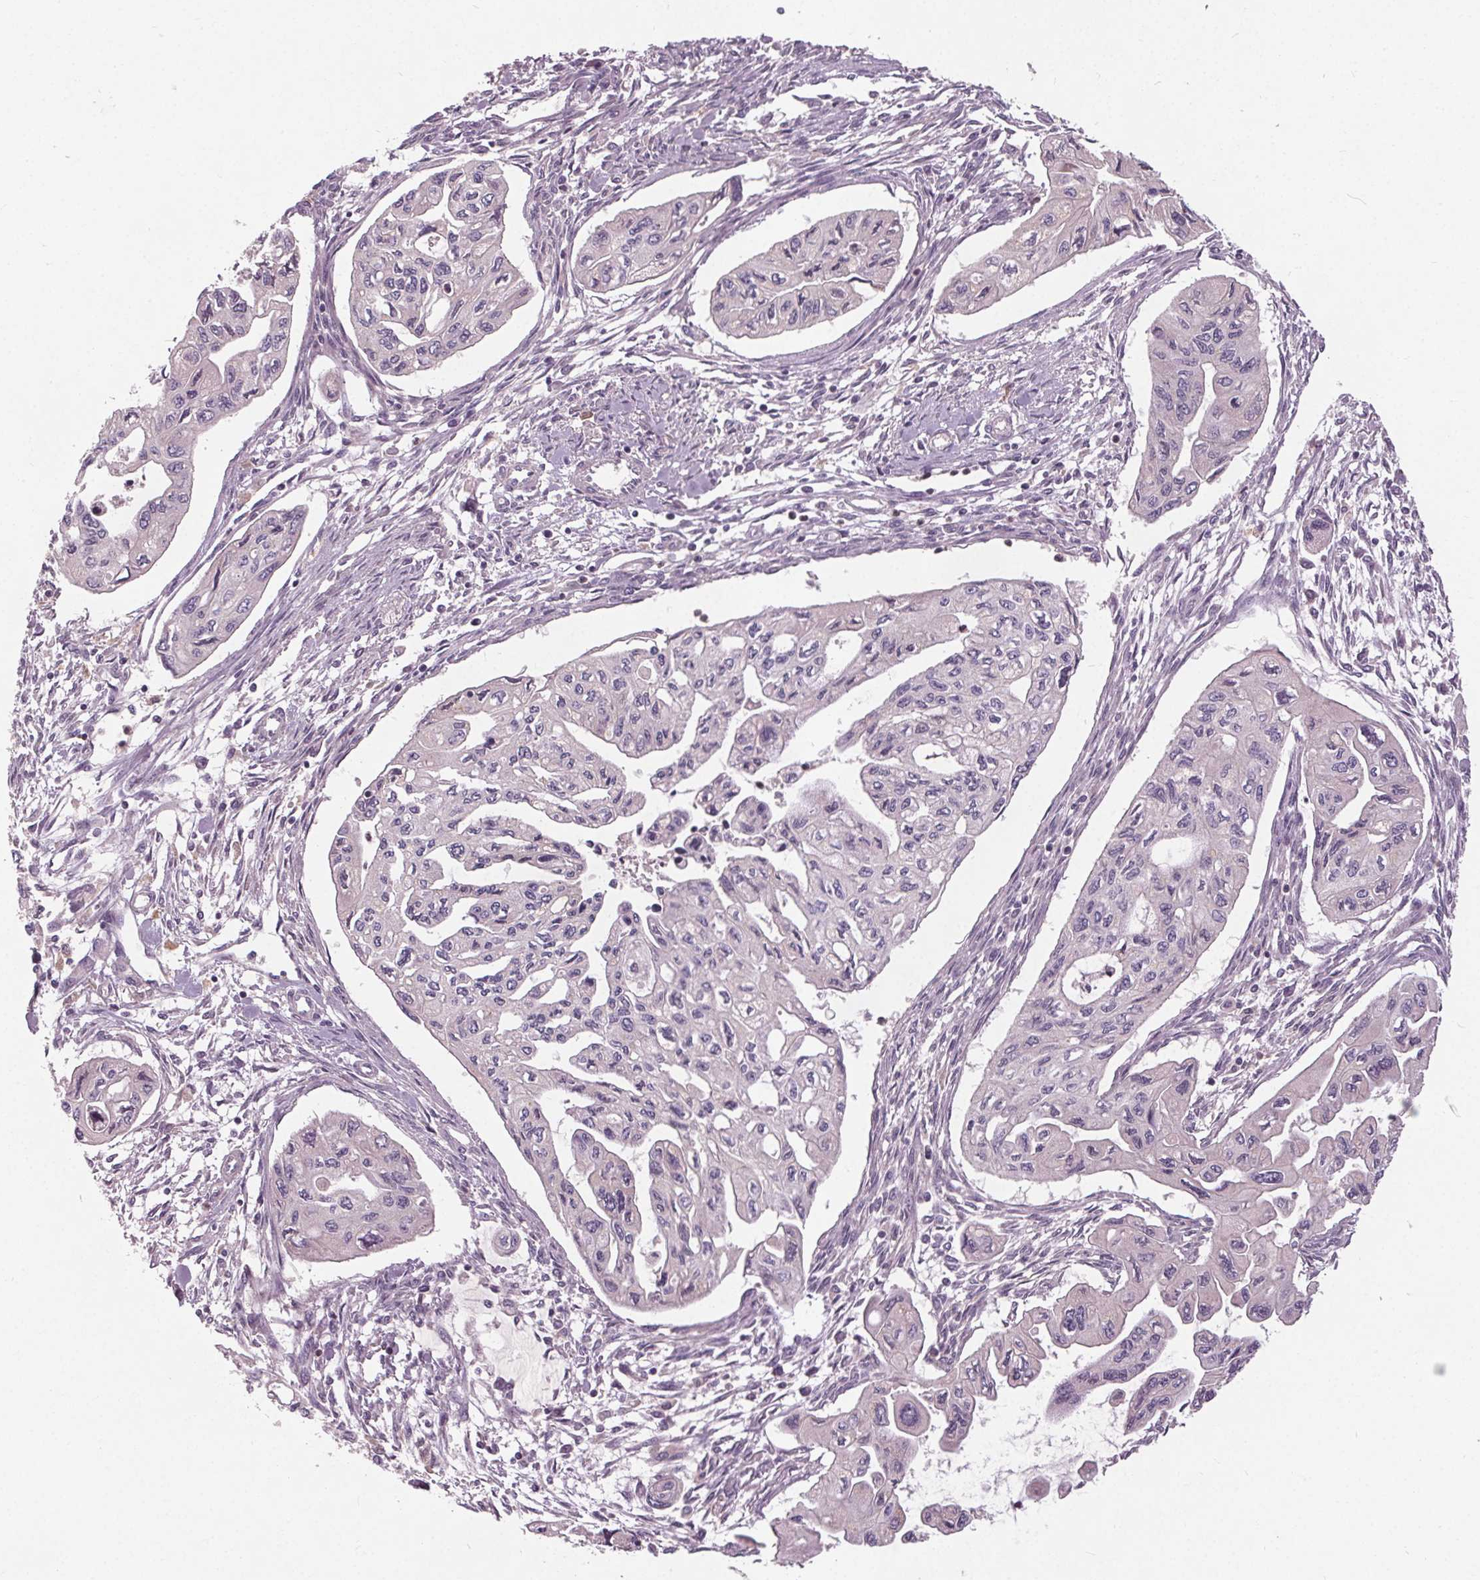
{"staining": {"intensity": "negative", "quantity": "none", "location": "none"}, "tissue": "pancreatic cancer", "cell_type": "Tumor cells", "image_type": "cancer", "snomed": [{"axis": "morphology", "description": "Adenocarcinoma, NOS"}, {"axis": "topography", "description": "Pancreas"}], "caption": "DAB (3,3'-diaminobenzidine) immunohistochemical staining of adenocarcinoma (pancreatic) exhibits no significant positivity in tumor cells.", "gene": "PDGFD", "patient": {"sex": "female", "age": 76}}